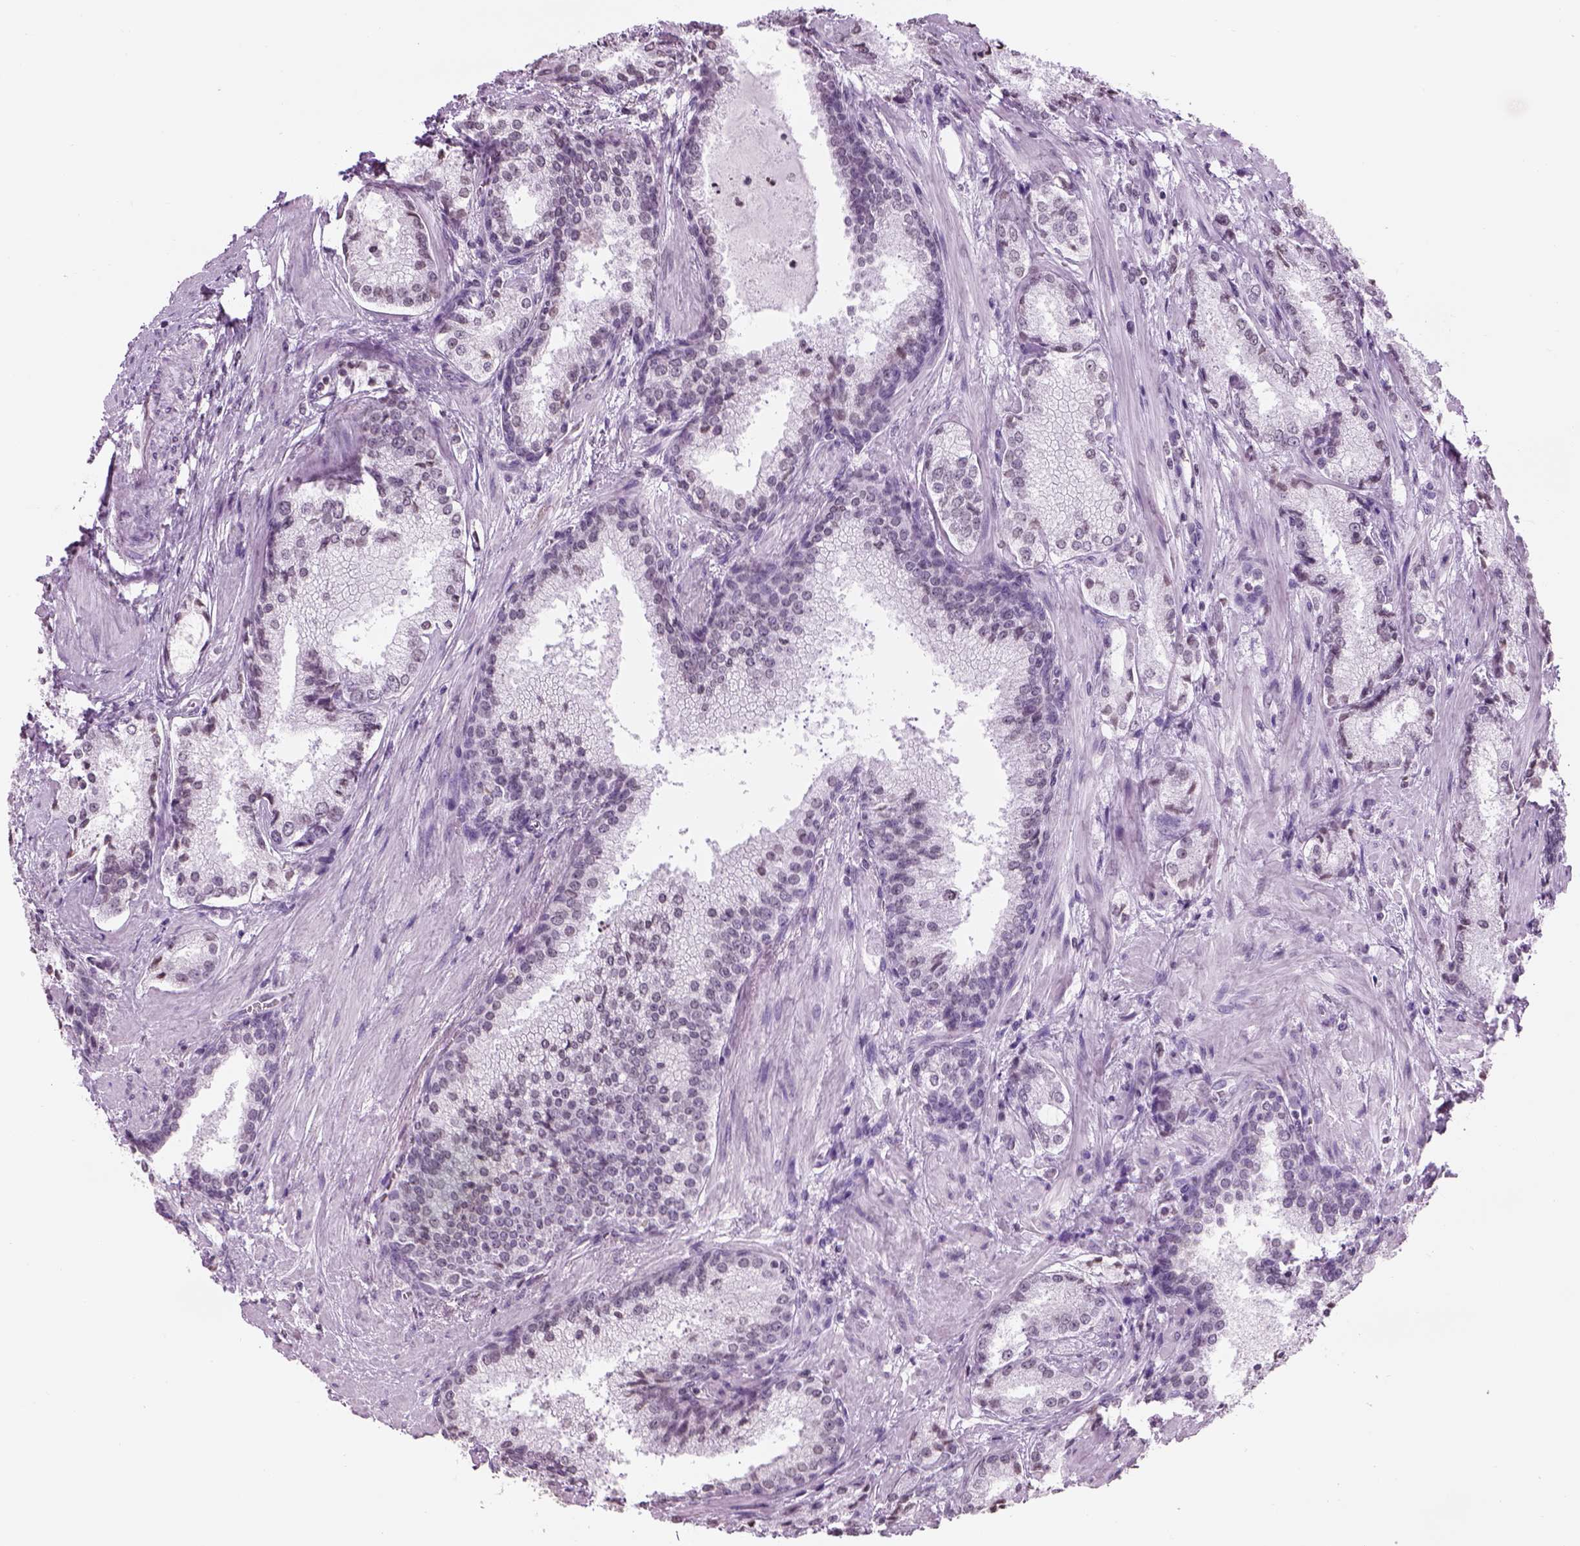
{"staining": {"intensity": "negative", "quantity": "none", "location": "none"}, "tissue": "prostate cancer", "cell_type": "Tumor cells", "image_type": "cancer", "snomed": [{"axis": "morphology", "description": "Adenocarcinoma, Low grade"}, {"axis": "topography", "description": "Prostate"}], "caption": "DAB (3,3'-diaminobenzidine) immunohistochemical staining of prostate cancer (adenocarcinoma (low-grade)) demonstrates no significant expression in tumor cells.", "gene": "BARHL1", "patient": {"sex": "male", "age": 56}}